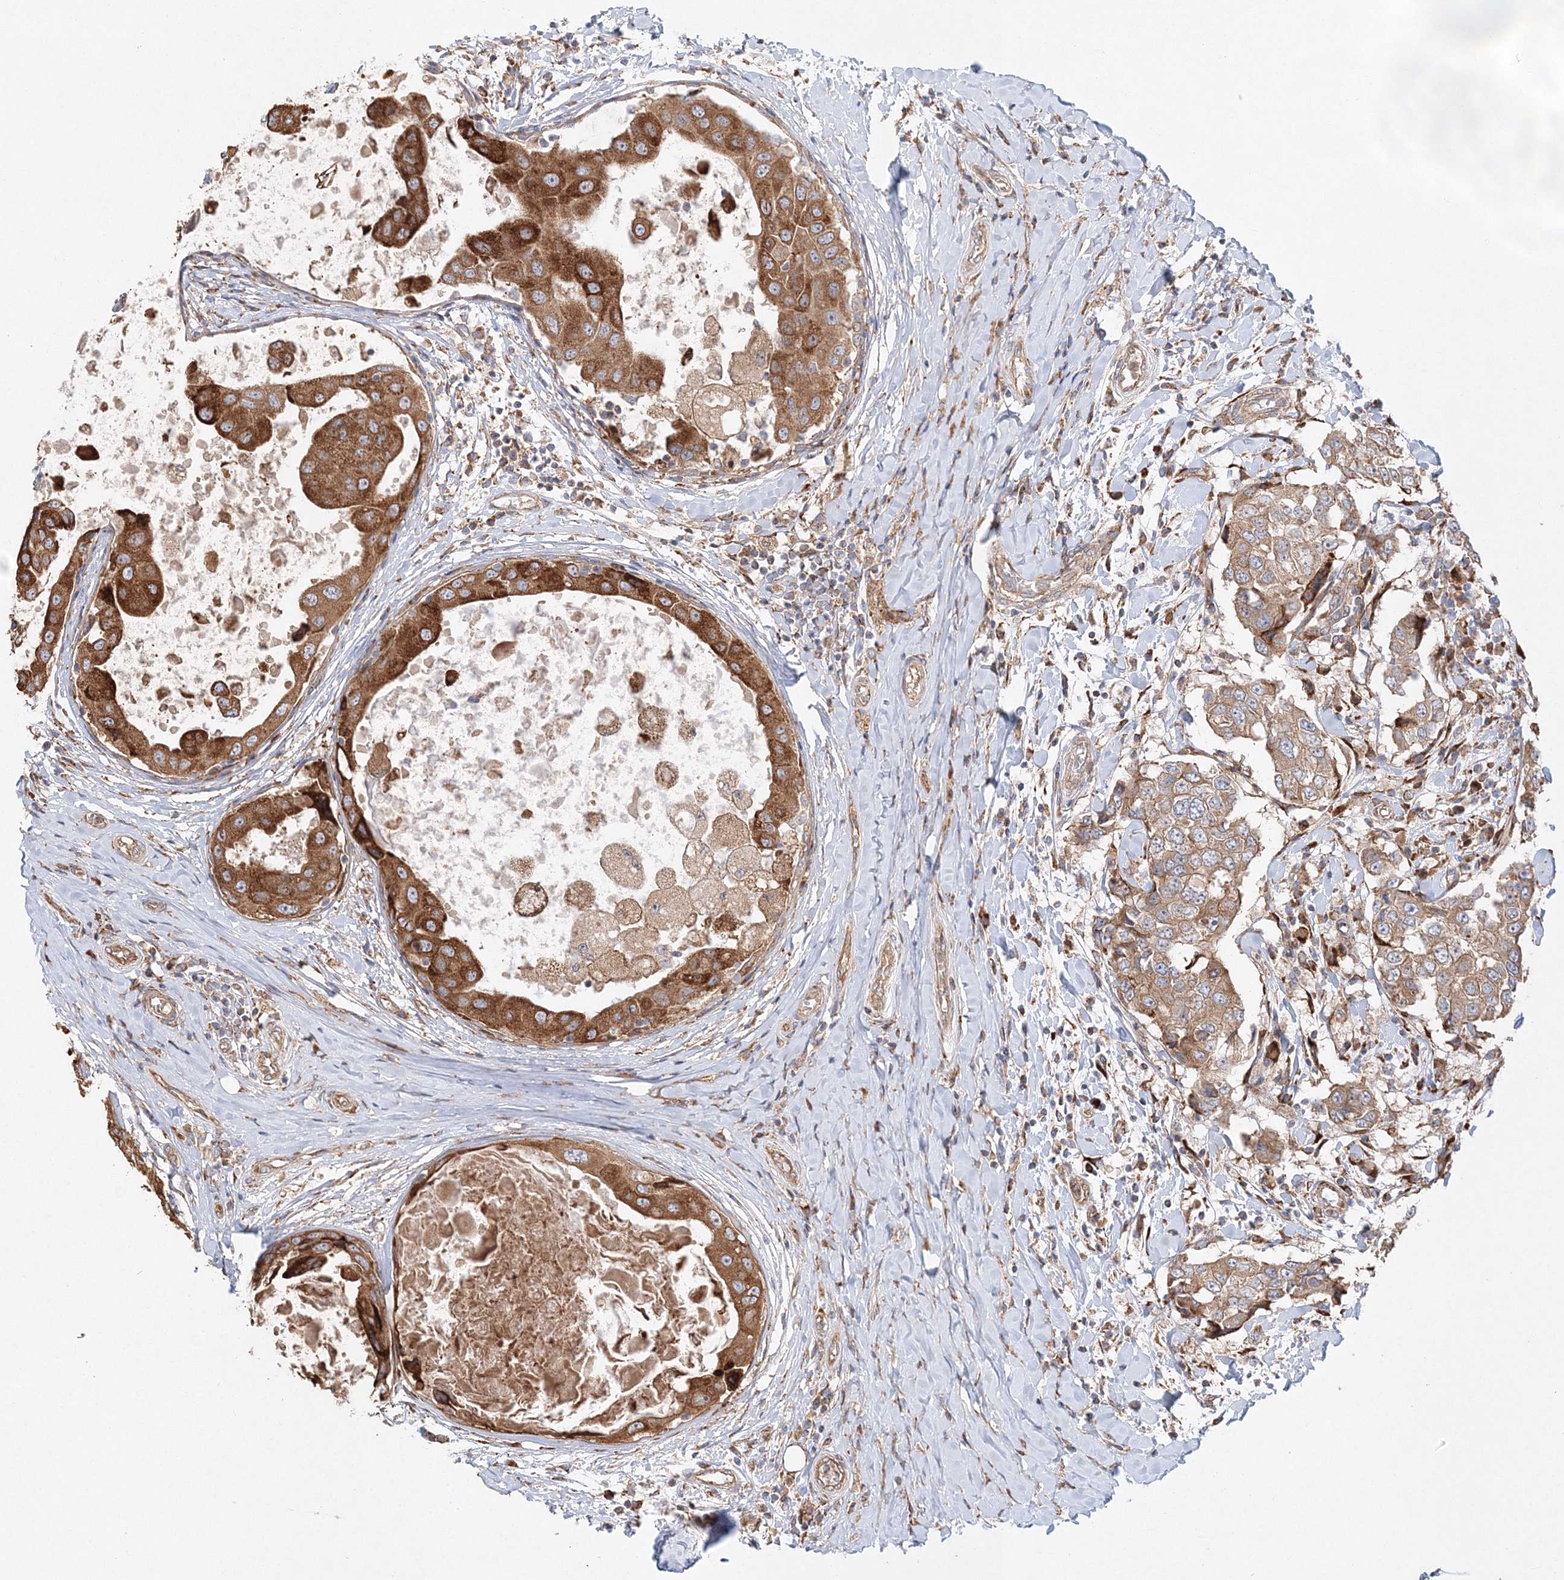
{"staining": {"intensity": "moderate", "quantity": ">75%", "location": "cytoplasmic/membranous"}, "tissue": "breast cancer", "cell_type": "Tumor cells", "image_type": "cancer", "snomed": [{"axis": "morphology", "description": "Duct carcinoma"}, {"axis": "topography", "description": "Breast"}], "caption": "Protein expression analysis of invasive ductal carcinoma (breast) demonstrates moderate cytoplasmic/membranous positivity in approximately >75% of tumor cells.", "gene": "ZFYVE16", "patient": {"sex": "female", "age": 27}}